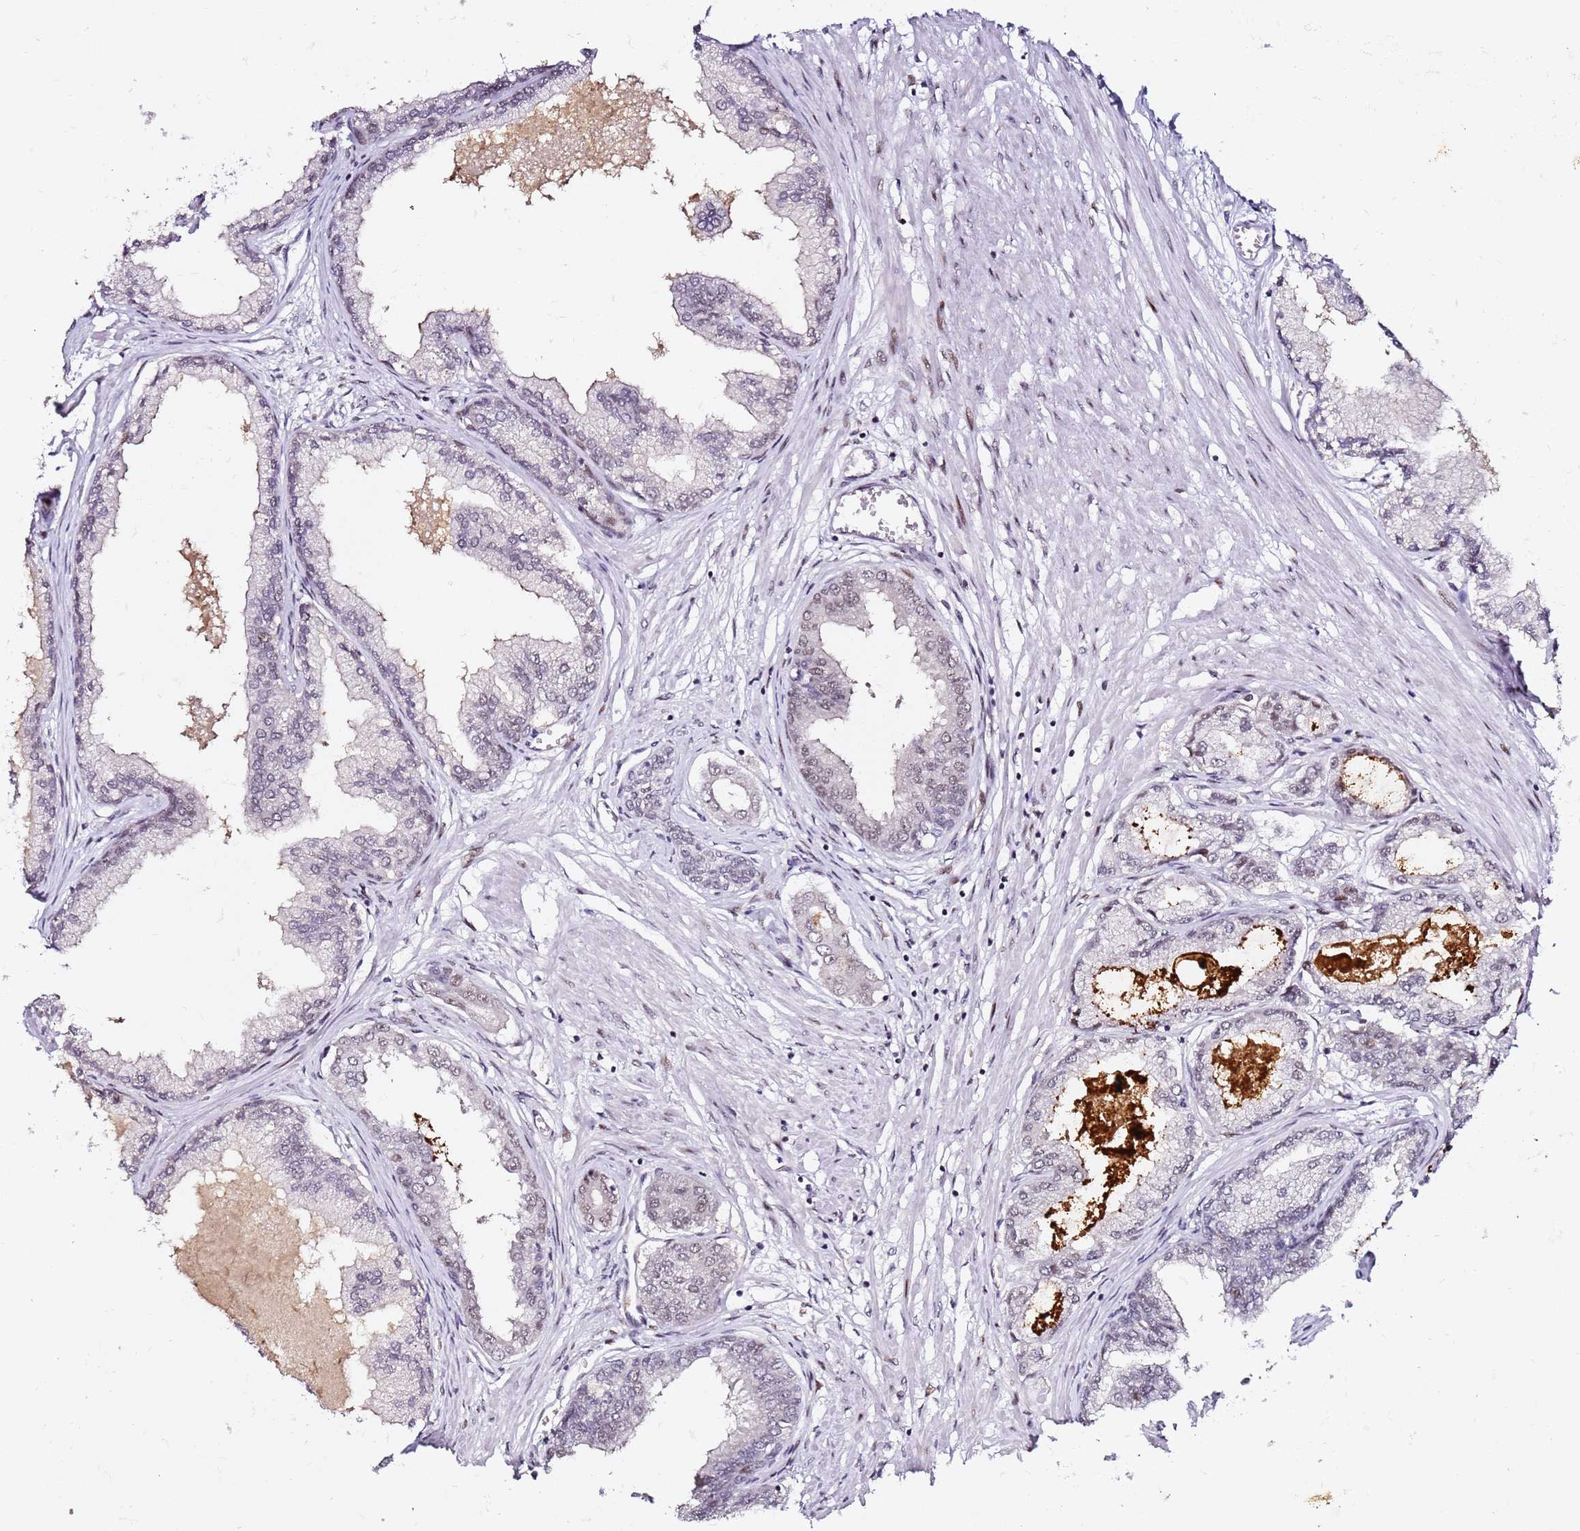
{"staining": {"intensity": "moderate", "quantity": "25%-75%", "location": "nuclear"}, "tissue": "prostate cancer", "cell_type": "Tumor cells", "image_type": "cancer", "snomed": [{"axis": "morphology", "description": "Adenocarcinoma, Low grade"}, {"axis": "topography", "description": "Prostate"}], "caption": "A high-resolution histopathology image shows IHC staining of prostate low-grade adenocarcinoma, which displays moderate nuclear expression in approximately 25%-75% of tumor cells. (Stains: DAB in brown, nuclei in blue, Microscopy: brightfield microscopy at high magnification).", "gene": "FCF1", "patient": {"sex": "male", "age": 63}}